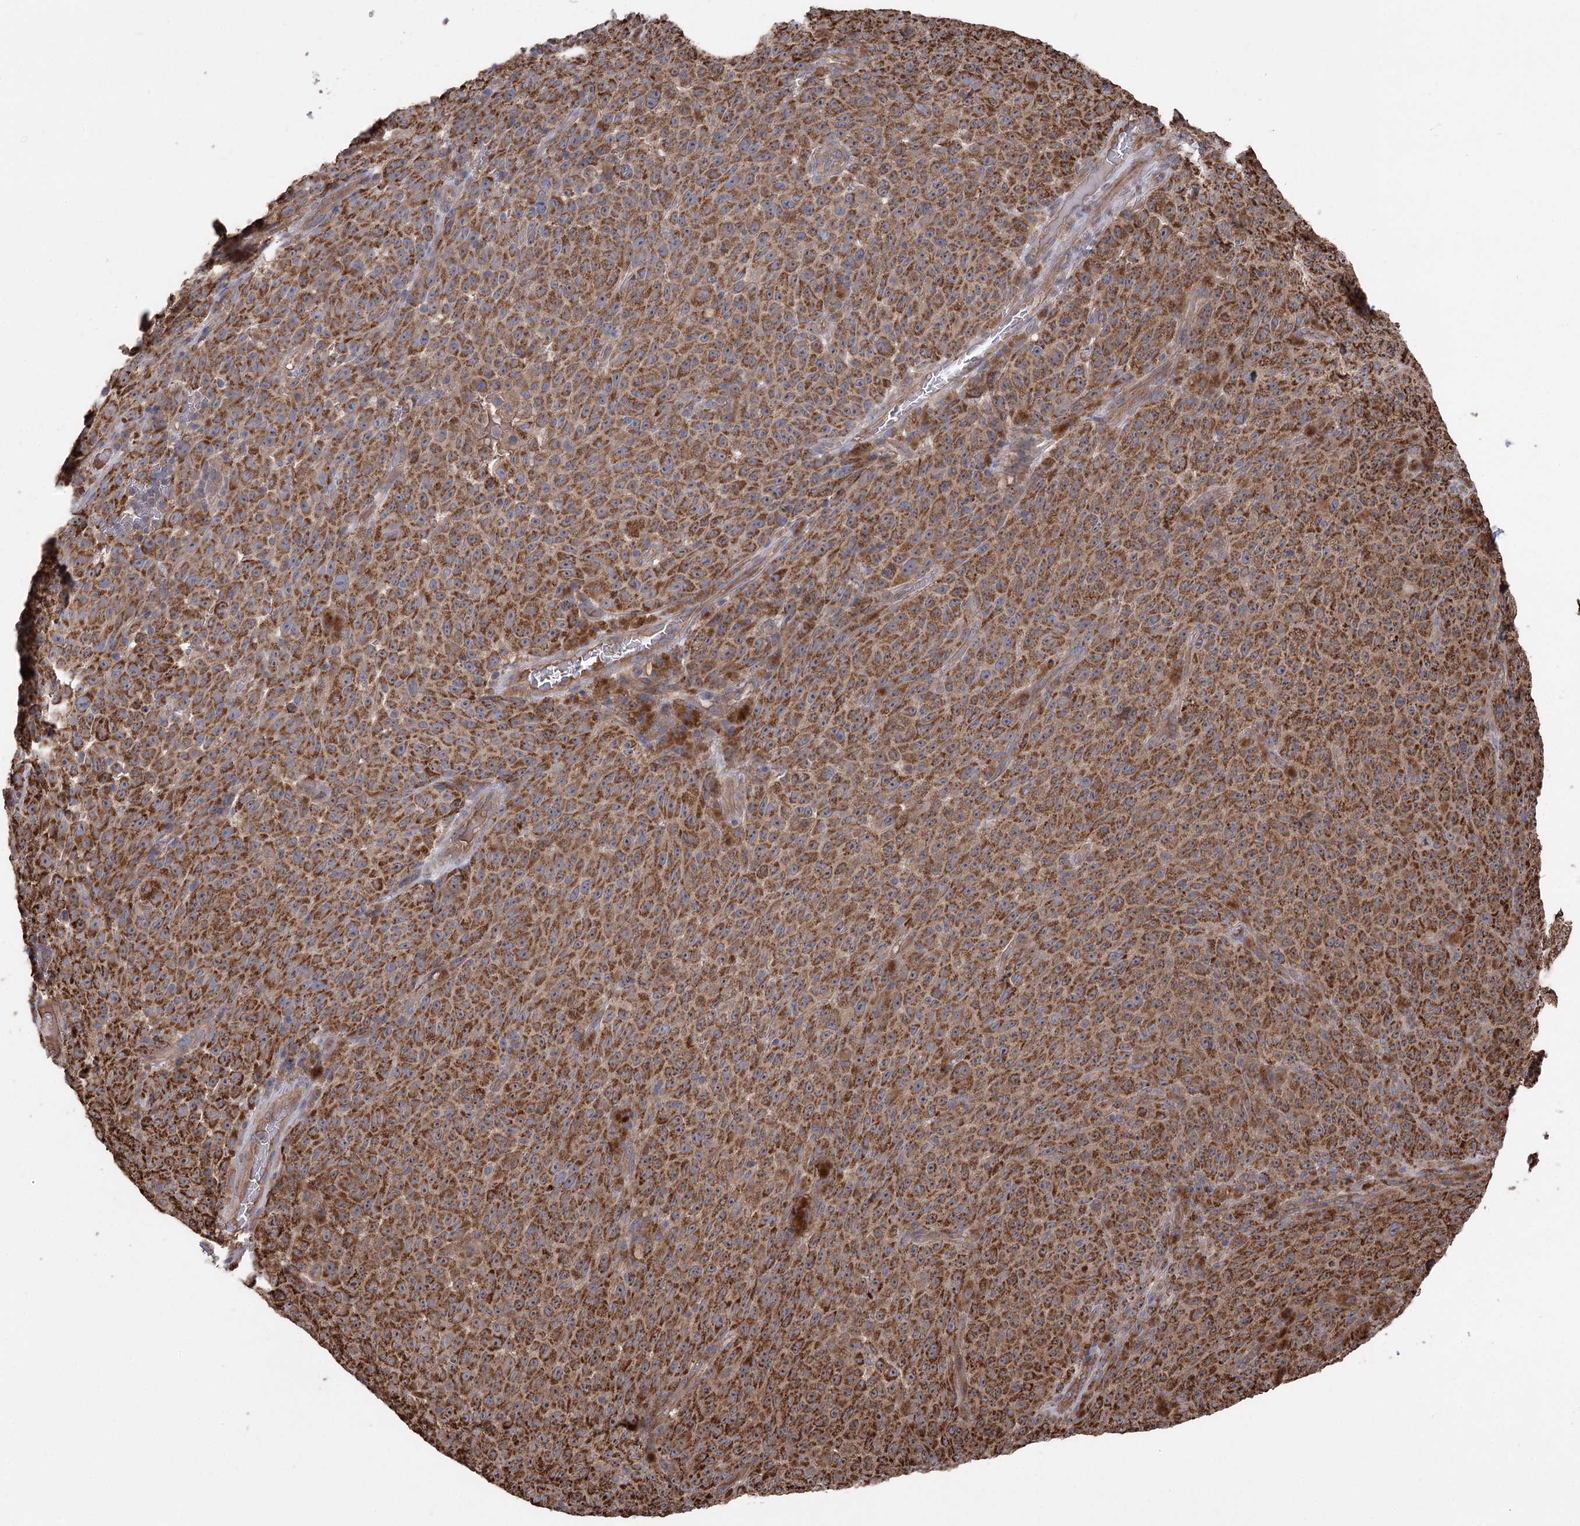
{"staining": {"intensity": "strong", "quantity": ">75%", "location": "cytoplasmic/membranous"}, "tissue": "melanoma", "cell_type": "Tumor cells", "image_type": "cancer", "snomed": [{"axis": "morphology", "description": "Malignant melanoma, NOS"}, {"axis": "topography", "description": "Skin"}], "caption": "Protein expression analysis of human melanoma reveals strong cytoplasmic/membranous staining in about >75% of tumor cells.", "gene": "RWDD4", "patient": {"sex": "female", "age": 82}}